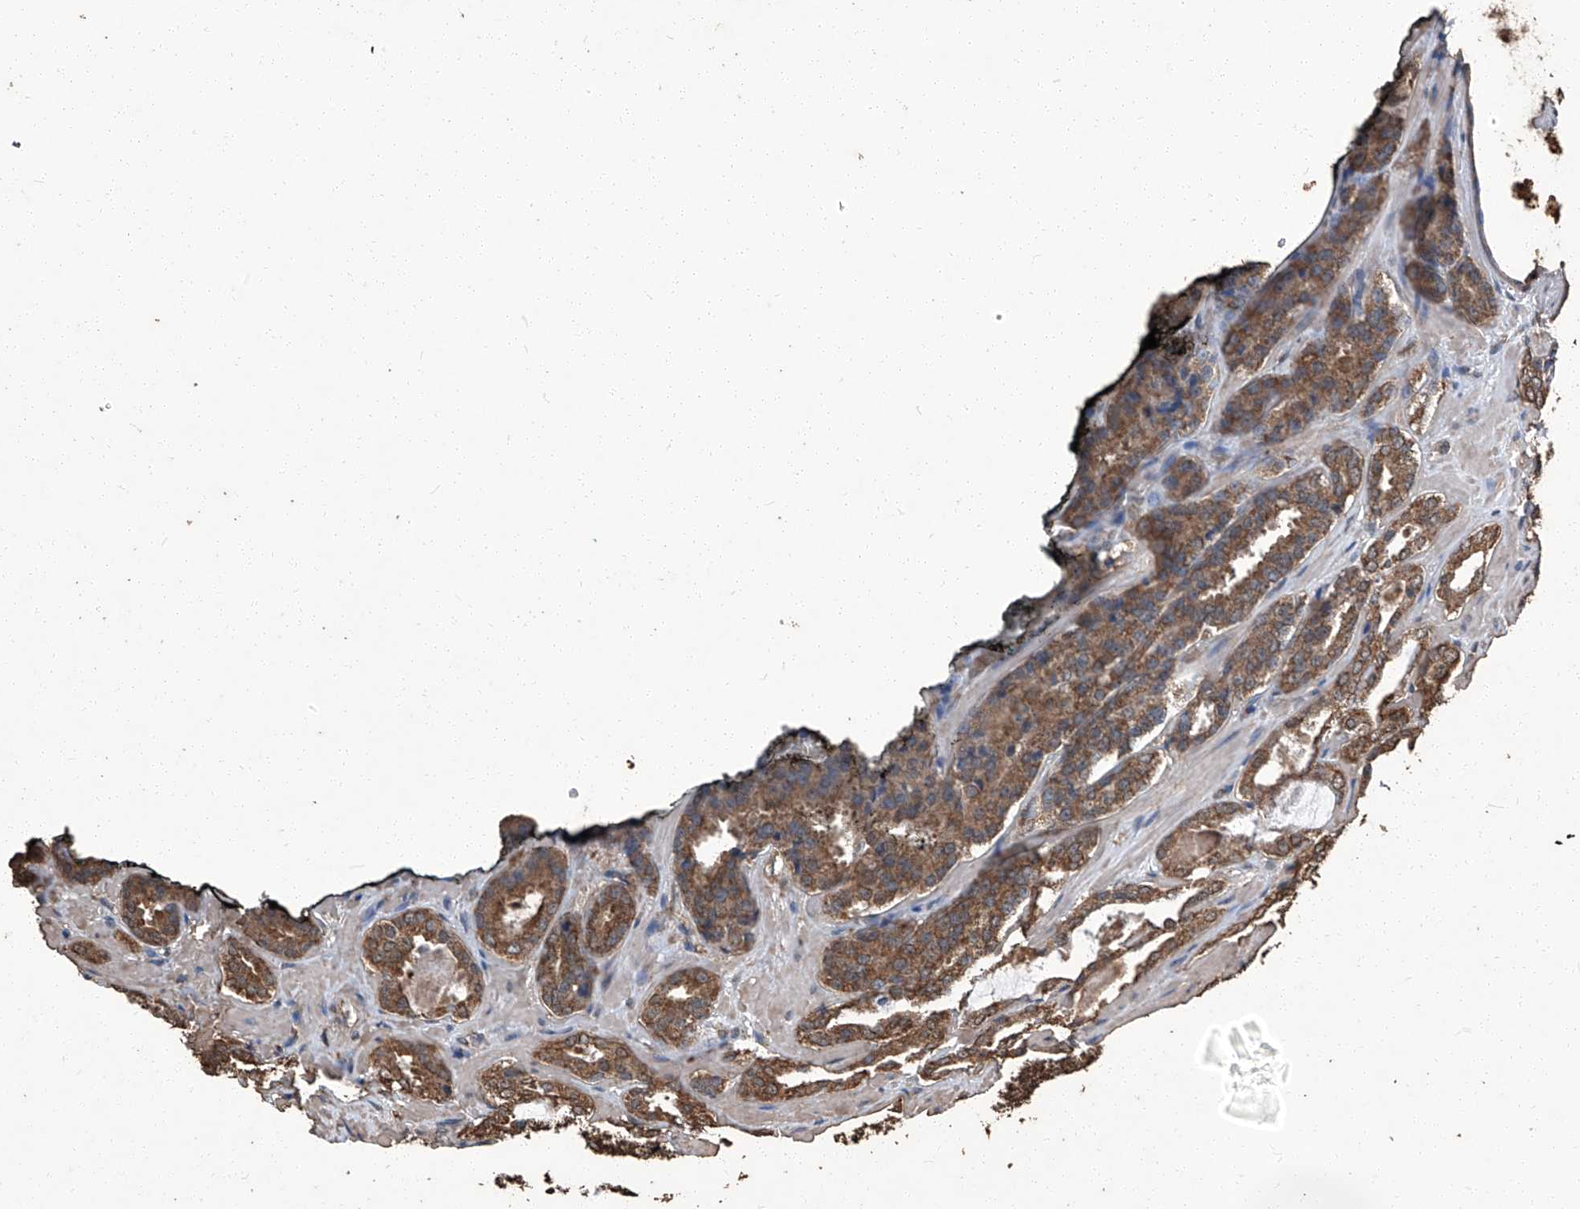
{"staining": {"intensity": "strong", "quantity": ">75%", "location": "cytoplasmic/membranous"}, "tissue": "prostate cancer", "cell_type": "Tumor cells", "image_type": "cancer", "snomed": [{"axis": "morphology", "description": "Adenocarcinoma, High grade"}, {"axis": "topography", "description": "Prostate"}], "caption": "Prostate cancer (adenocarcinoma (high-grade)) stained for a protein displays strong cytoplasmic/membranous positivity in tumor cells.", "gene": "STARD7", "patient": {"sex": "male", "age": 60}}